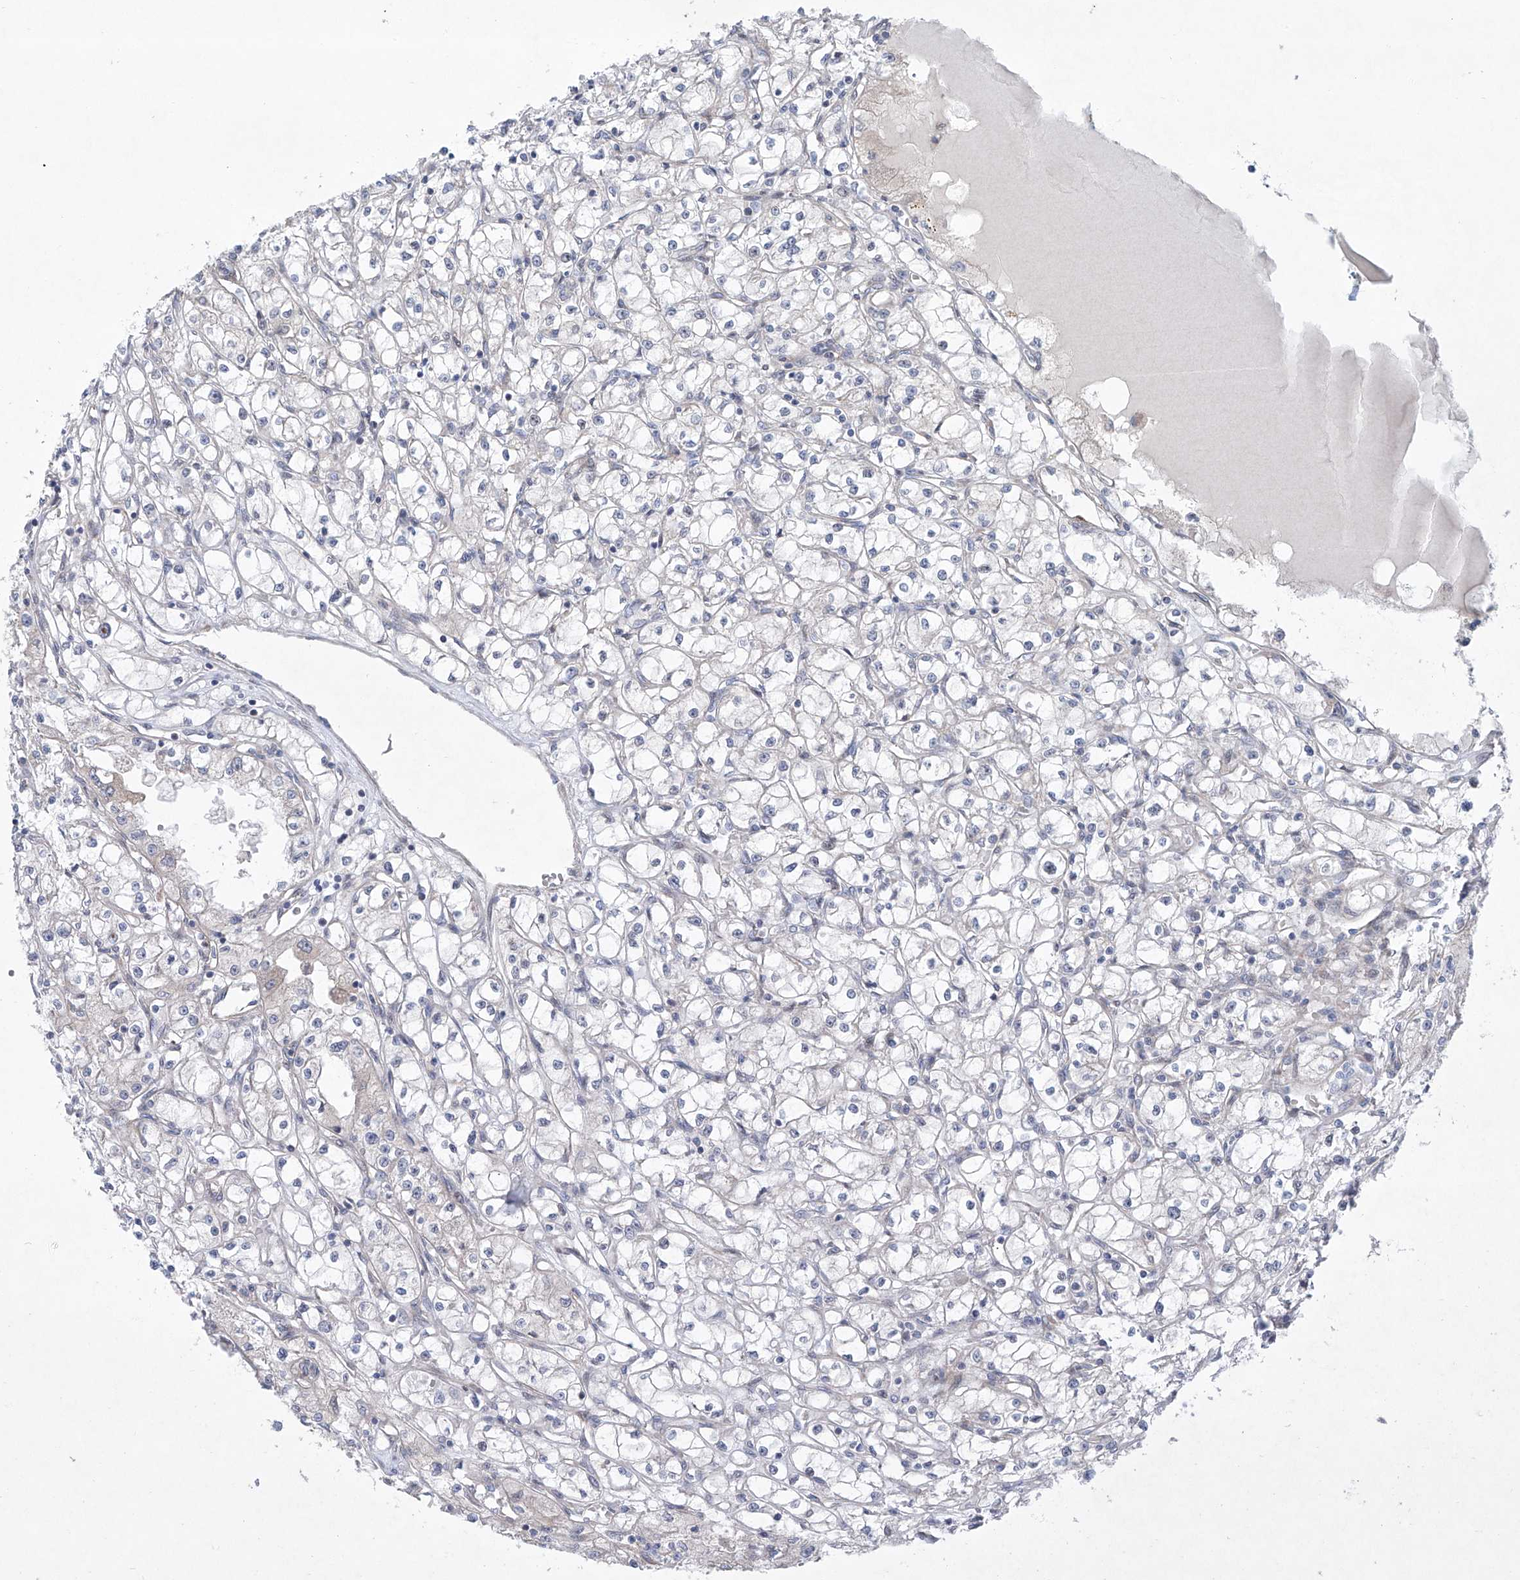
{"staining": {"intensity": "negative", "quantity": "none", "location": "none"}, "tissue": "renal cancer", "cell_type": "Tumor cells", "image_type": "cancer", "snomed": [{"axis": "morphology", "description": "Adenocarcinoma, NOS"}, {"axis": "topography", "description": "Kidney"}], "caption": "The immunohistochemistry (IHC) image has no significant staining in tumor cells of renal cancer tissue.", "gene": "KLC4", "patient": {"sex": "male", "age": 56}}